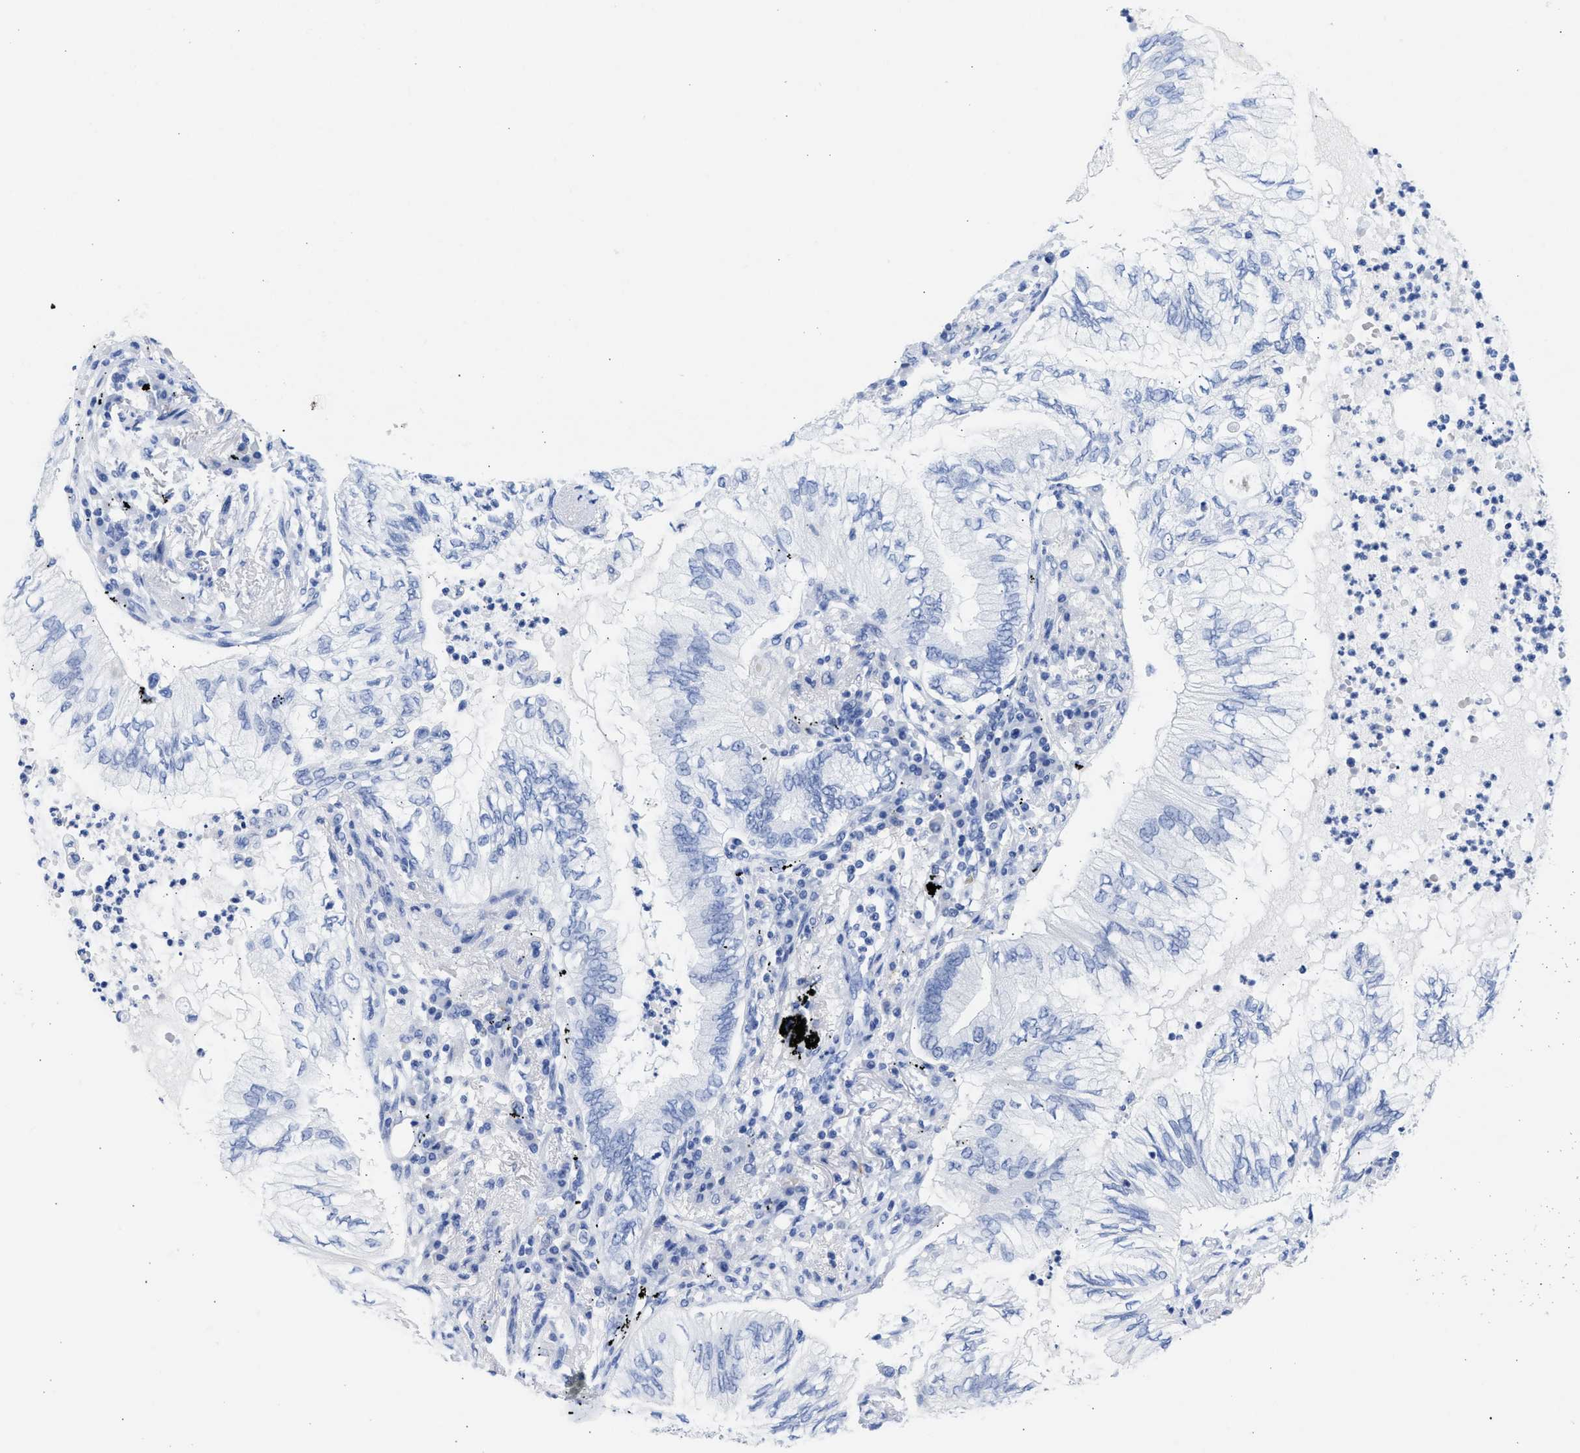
{"staining": {"intensity": "negative", "quantity": "none", "location": "none"}, "tissue": "lung cancer", "cell_type": "Tumor cells", "image_type": "cancer", "snomed": [{"axis": "morphology", "description": "Normal tissue, NOS"}, {"axis": "morphology", "description": "Adenocarcinoma, NOS"}, {"axis": "topography", "description": "Bronchus"}, {"axis": "topography", "description": "Lung"}], "caption": "Tumor cells show no significant positivity in lung adenocarcinoma.", "gene": "NCAM1", "patient": {"sex": "female", "age": 70}}